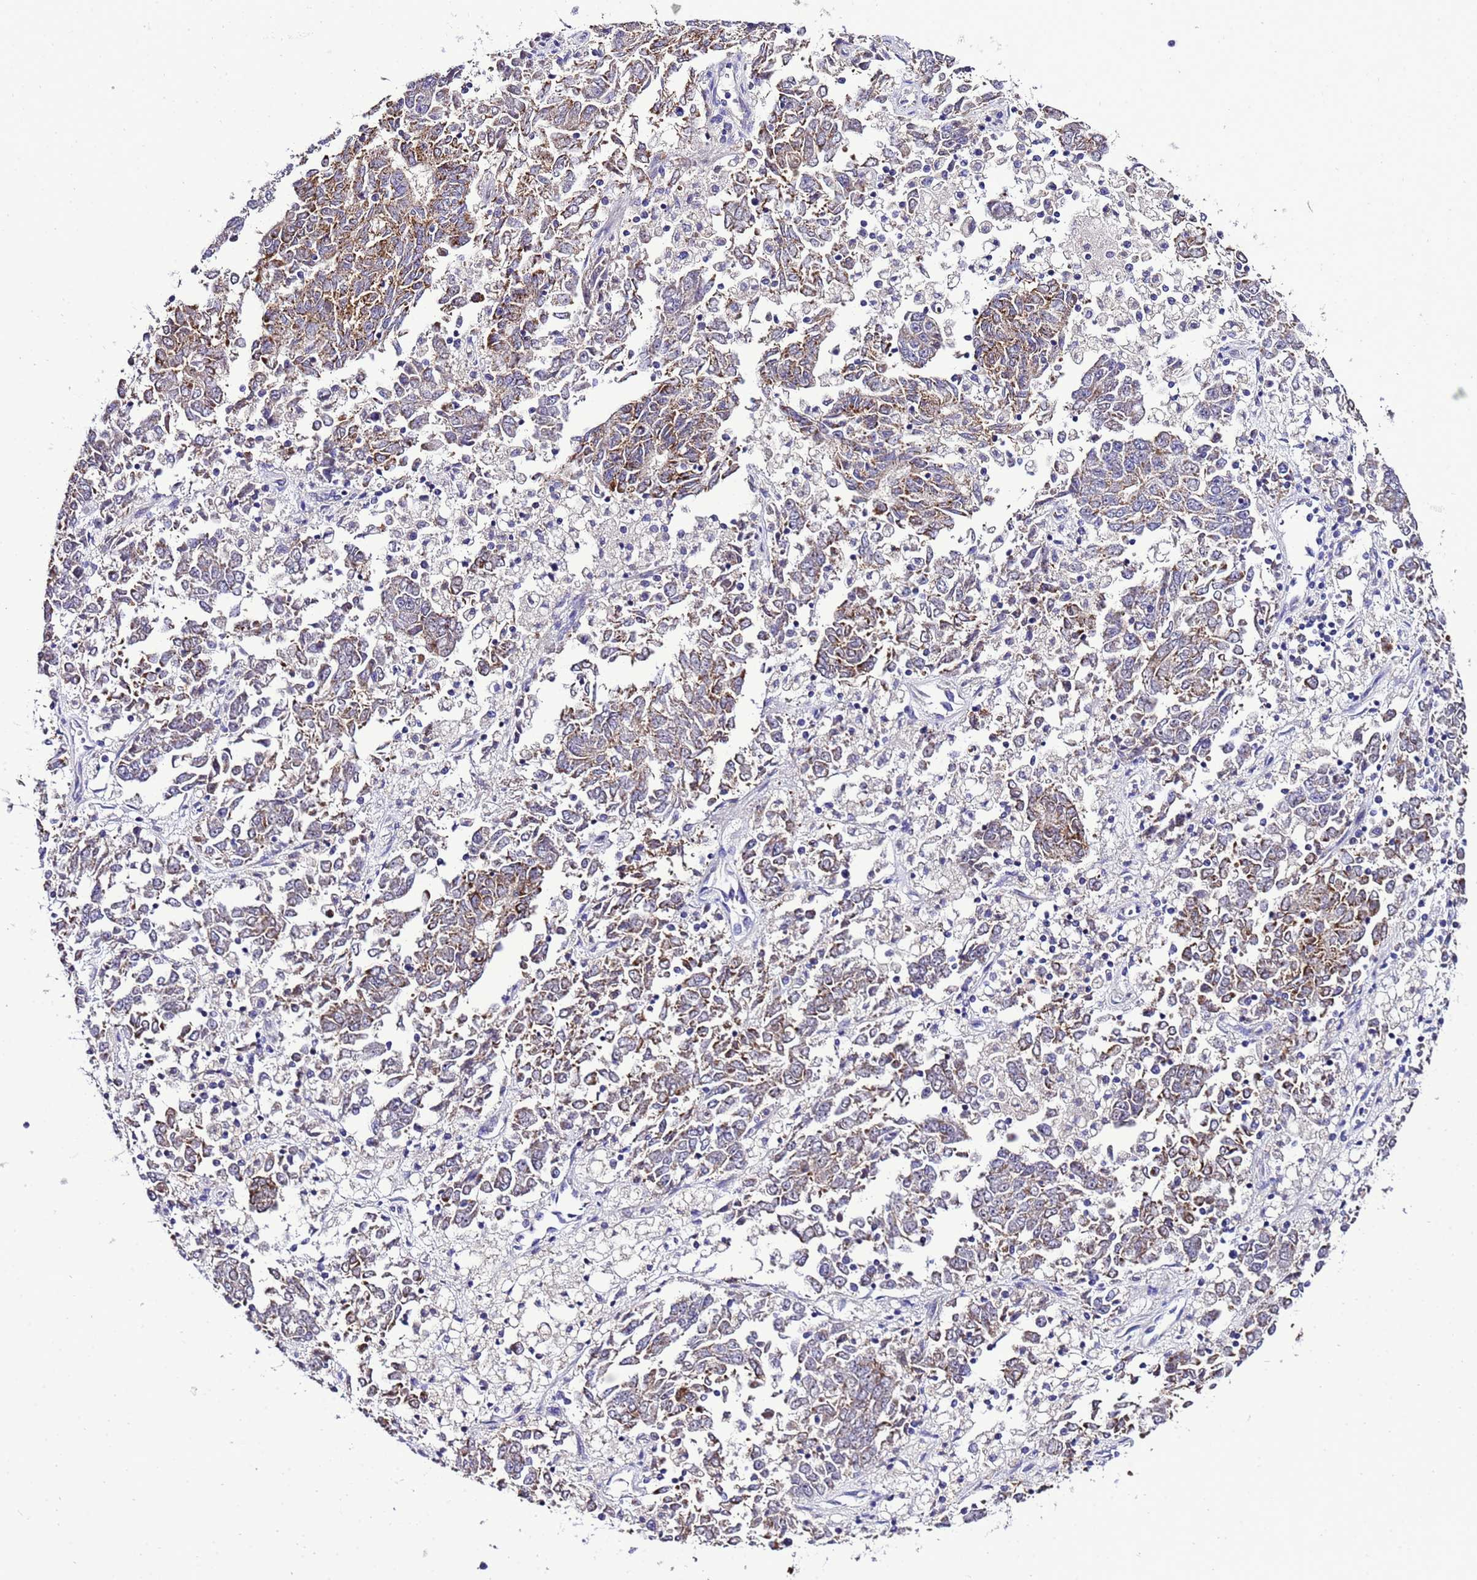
{"staining": {"intensity": "moderate", "quantity": ">75%", "location": "cytoplasmic/membranous"}, "tissue": "endometrial cancer", "cell_type": "Tumor cells", "image_type": "cancer", "snomed": [{"axis": "morphology", "description": "Adenocarcinoma, NOS"}, {"axis": "topography", "description": "Endometrium"}], "caption": "A micrograph of human endometrial adenocarcinoma stained for a protein demonstrates moderate cytoplasmic/membranous brown staining in tumor cells.", "gene": "DPH6", "patient": {"sex": "female", "age": 80}}